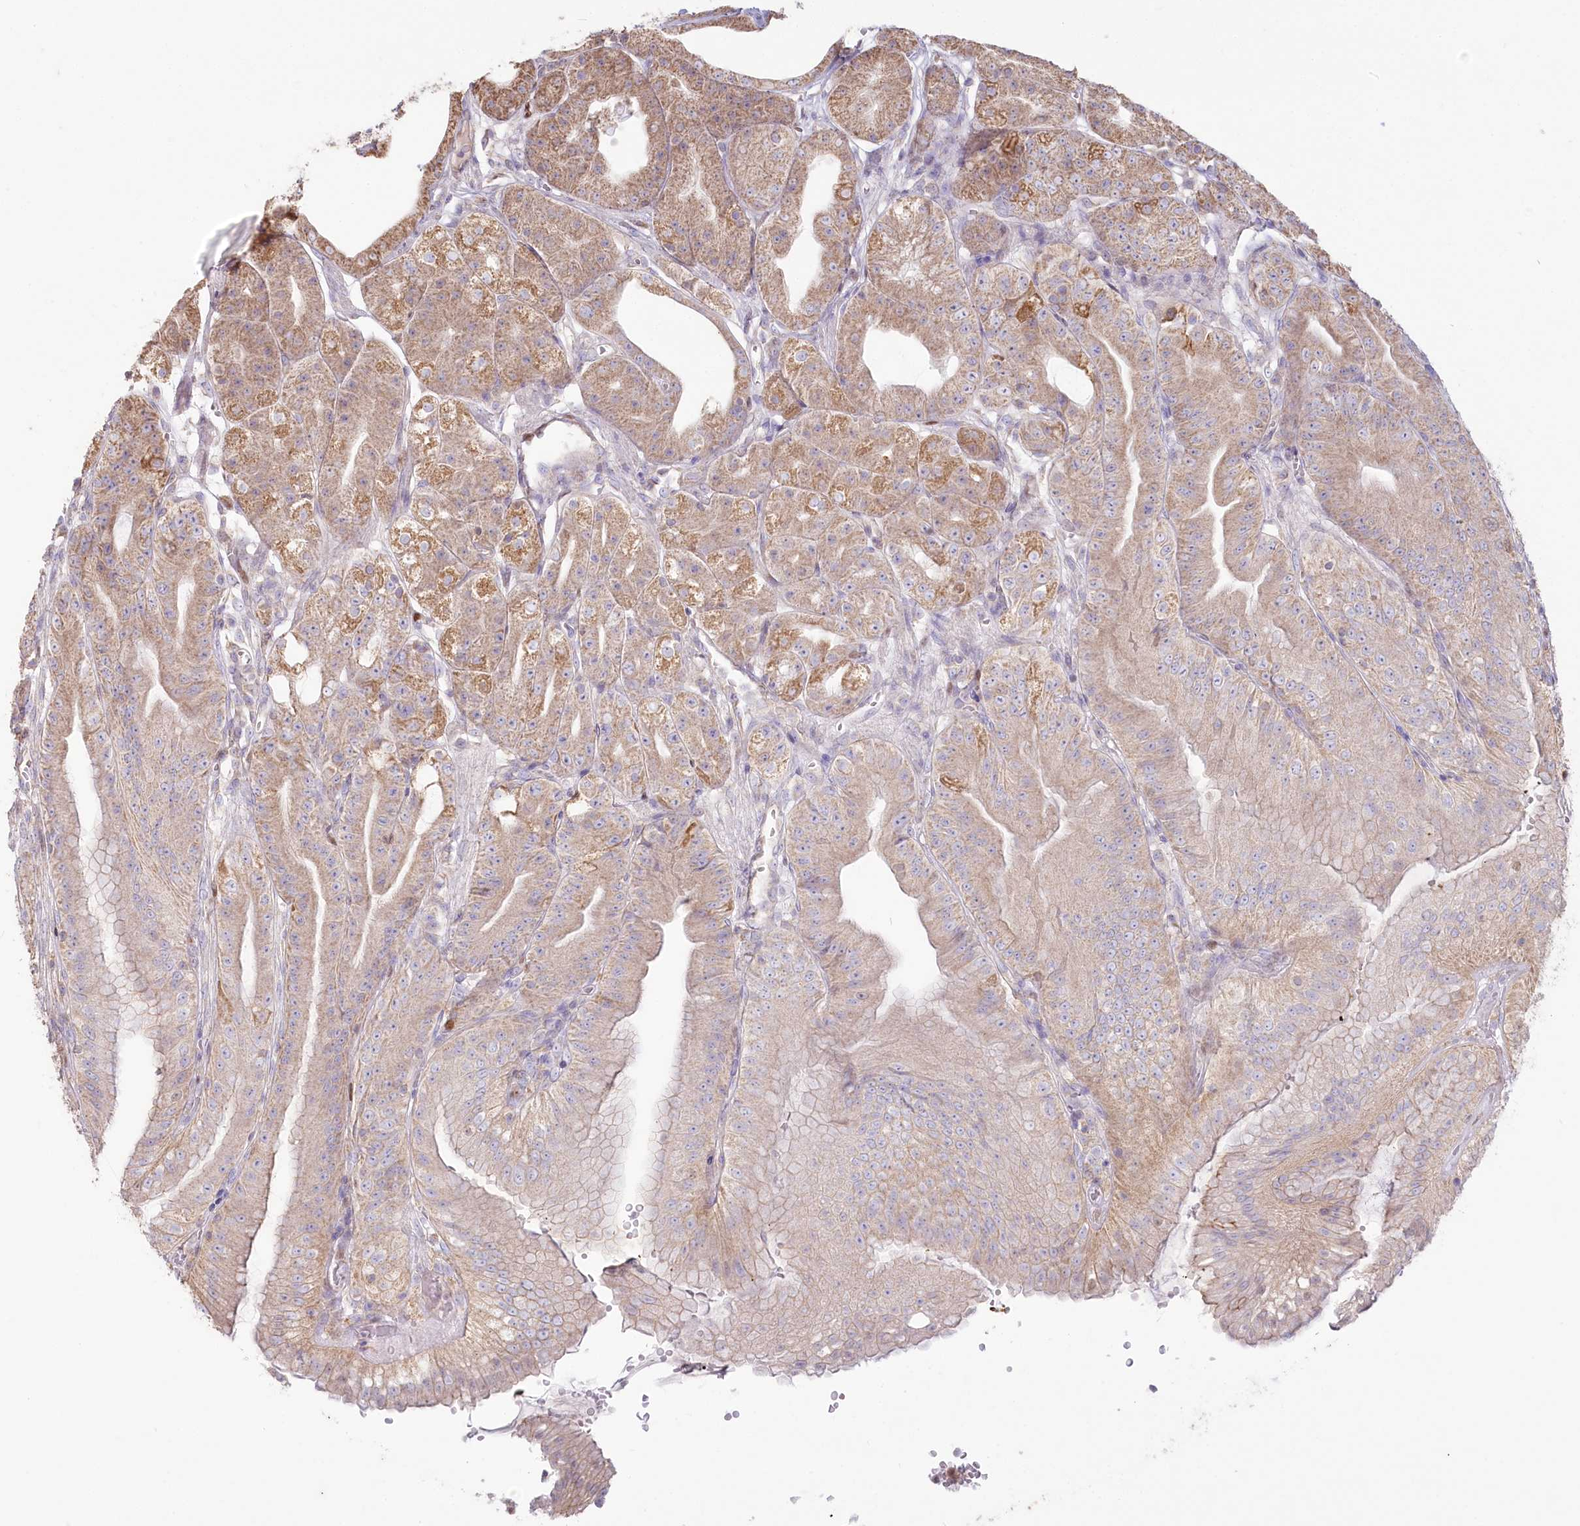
{"staining": {"intensity": "moderate", "quantity": ">75%", "location": "cytoplasmic/membranous"}, "tissue": "stomach", "cell_type": "Glandular cells", "image_type": "normal", "snomed": [{"axis": "morphology", "description": "Normal tissue, NOS"}, {"axis": "topography", "description": "Stomach, upper"}, {"axis": "topography", "description": "Stomach, lower"}], "caption": "This micrograph shows unremarkable stomach stained with immunohistochemistry (IHC) to label a protein in brown. The cytoplasmic/membranous of glandular cells show moderate positivity for the protein. Nuclei are counter-stained blue.", "gene": "PYURF", "patient": {"sex": "male", "age": 71}}